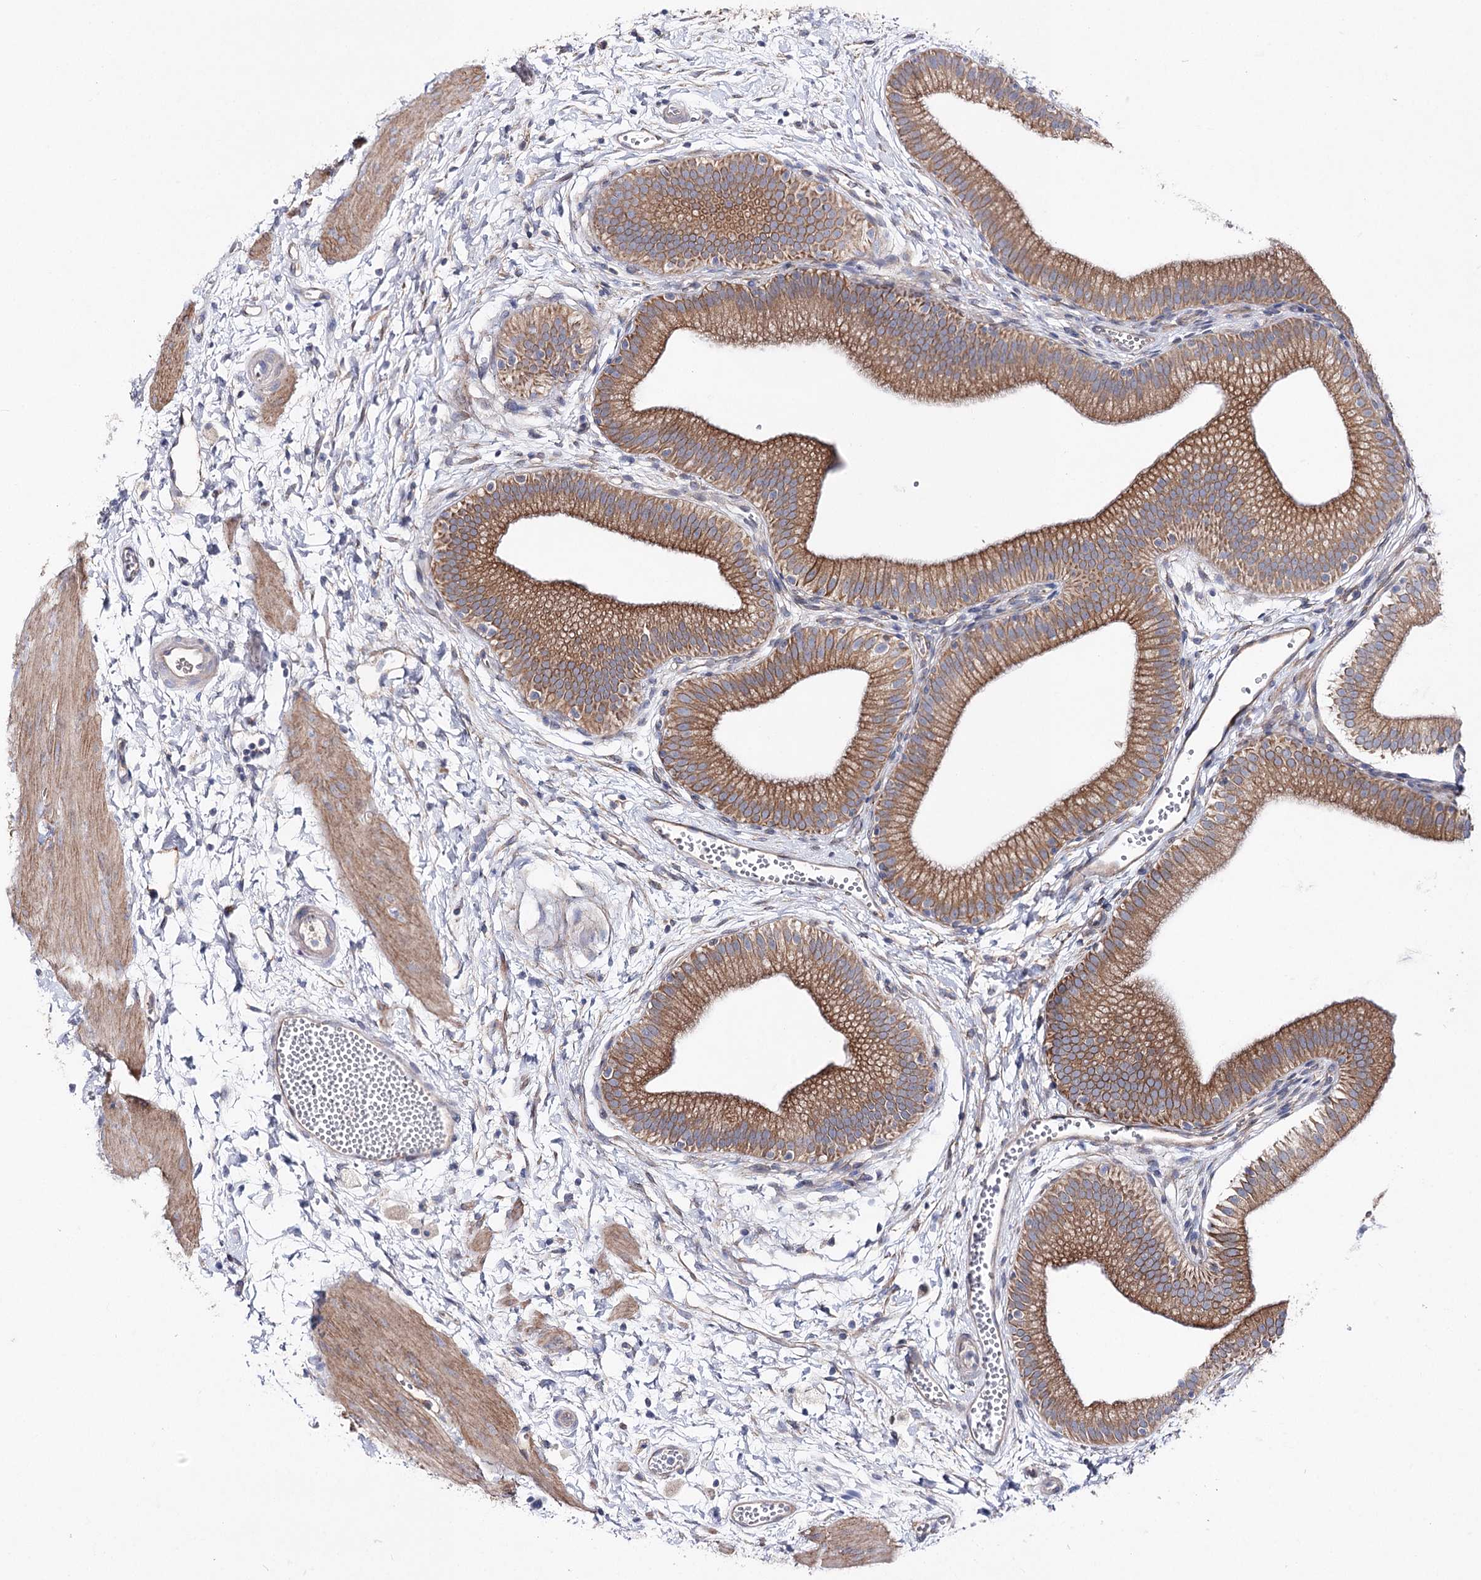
{"staining": {"intensity": "moderate", "quantity": ">75%", "location": "cytoplasmic/membranous"}, "tissue": "gallbladder", "cell_type": "Glandular cells", "image_type": "normal", "snomed": [{"axis": "morphology", "description": "Normal tissue, NOS"}, {"axis": "topography", "description": "Gallbladder"}], "caption": "Immunohistochemistry of unremarkable gallbladder shows medium levels of moderate cytoplasmic/membranous expression in approximately >75% of glandular cells. The protein of interest is shown in brown color, while the nuclei are stained blue.", "gene": "LRRC14B", "patient": {"sex": "male", "age": 55}}